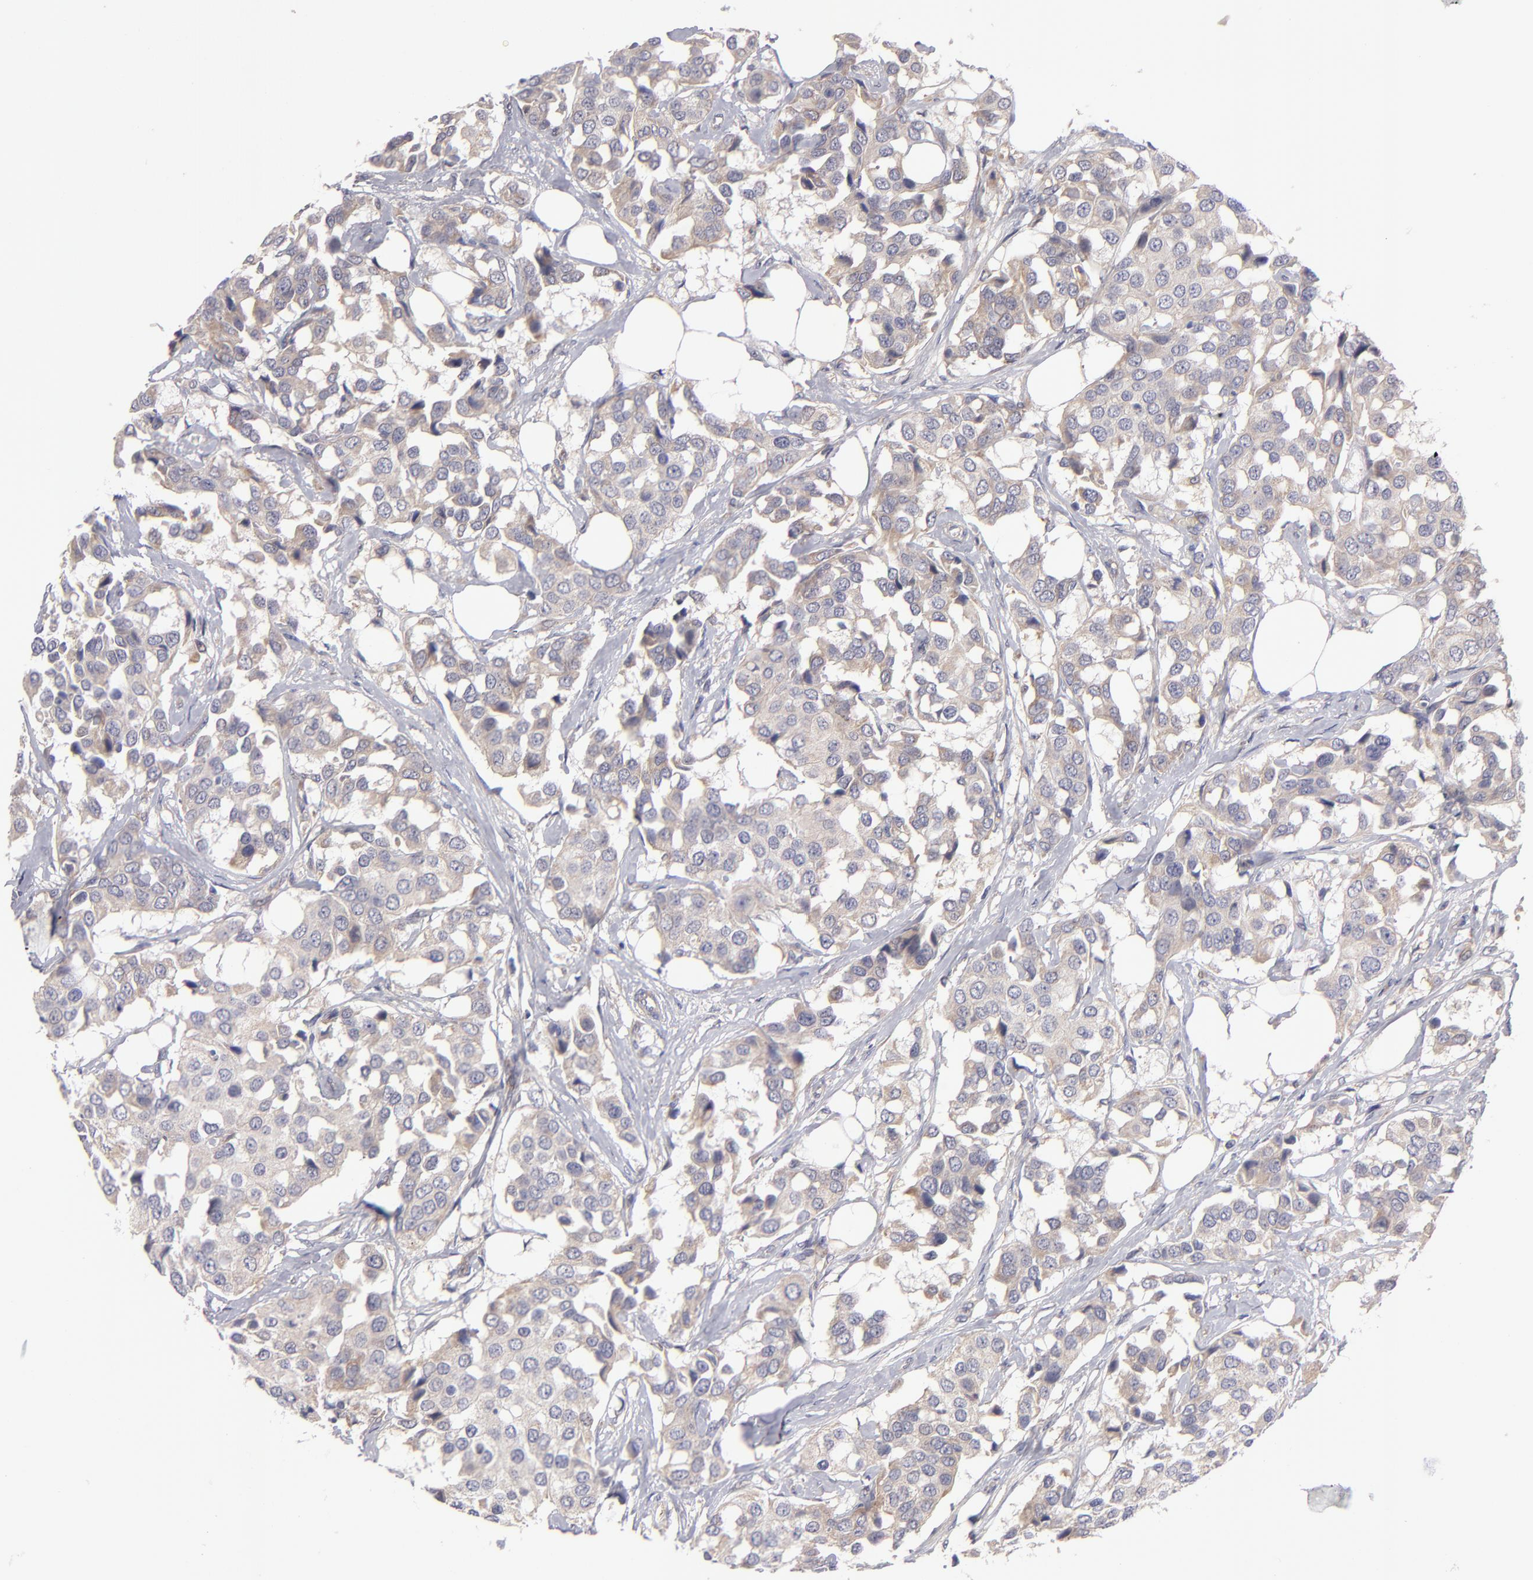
{"staining": {"intensity": "weak", "quantity": ">75%", "location": "cytoplasmic/membranous"}, "tissue": "breast cancer", "cell_type": "Tumor cells", "image_type": "cancer", "snomed": [{"axis": "morphology", "description": "Duct carcinoma"}, {"axis": "topography", "description": "Breast"}], "caption": "Brown immunohistochemical staining in human breast cancer (infiltrating ductal carcinoma) shows weak cytoplasmic/membranous staining in about >75% of tumor cells.", "gene": "HCCS", "patient": {"sex": "female", "age": 80}}